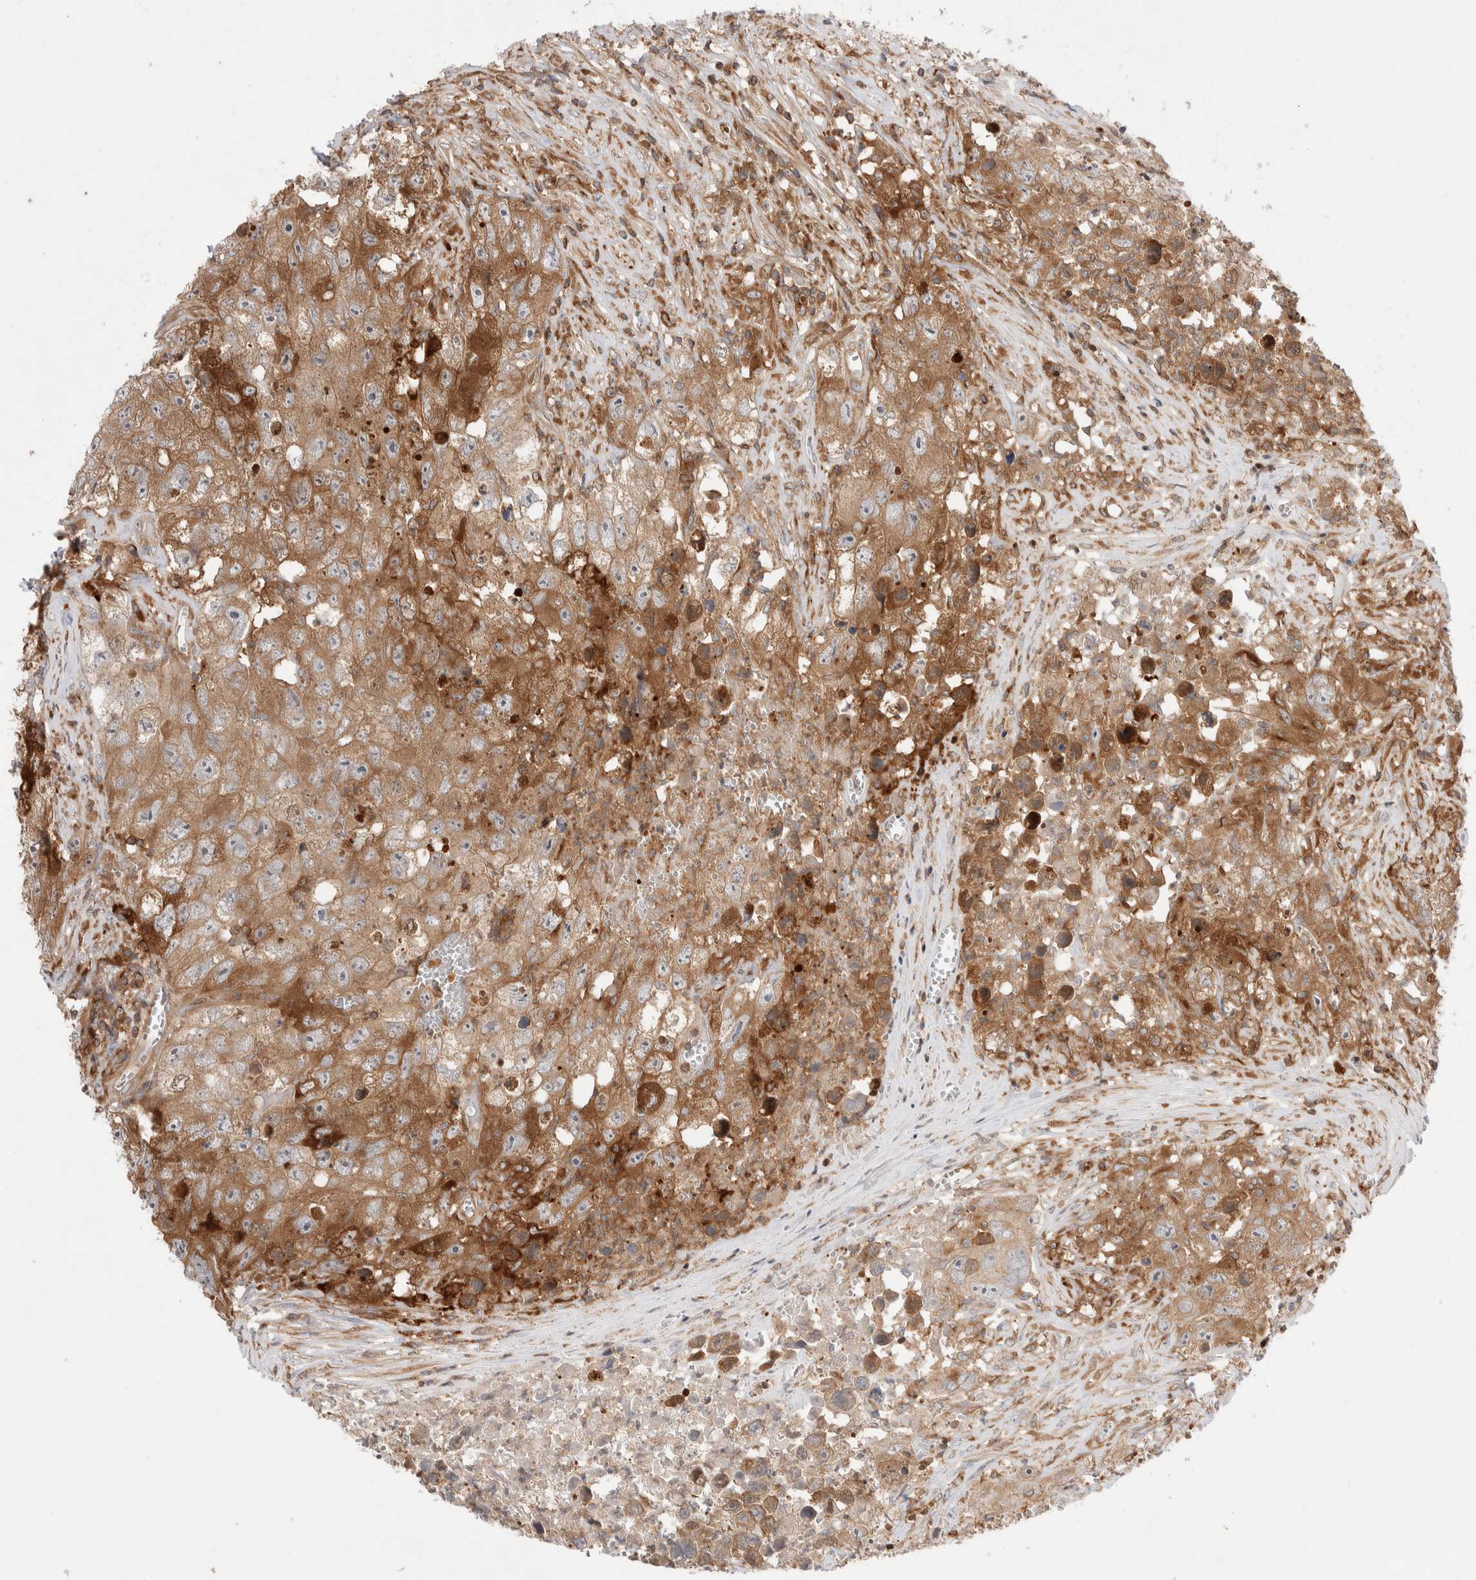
{"staining": {"intensity": "strong", "quantity": ">75%", "location": "cytoplasmic/membranous"}, "tissue": "testis cancer", "cell_type": "Tumor cells", "image_type": "cancer", "snomed": [{"axis": "morphology", "description": "Seminoma, NOS"}, {"axis": "morphology", "description": "Carcinoma, Embryonal, NOS"}, {"axis": "topography", "description": "Testis"}], "caption": "Human embryonal carcinoma (testis) stained for a protein (brown) reveals strong cytoplasmic/membranous positive staining in about >75% of tumor cells.", "gene": "KLHL14", "patient": {"sex": "male", "age": 43}}